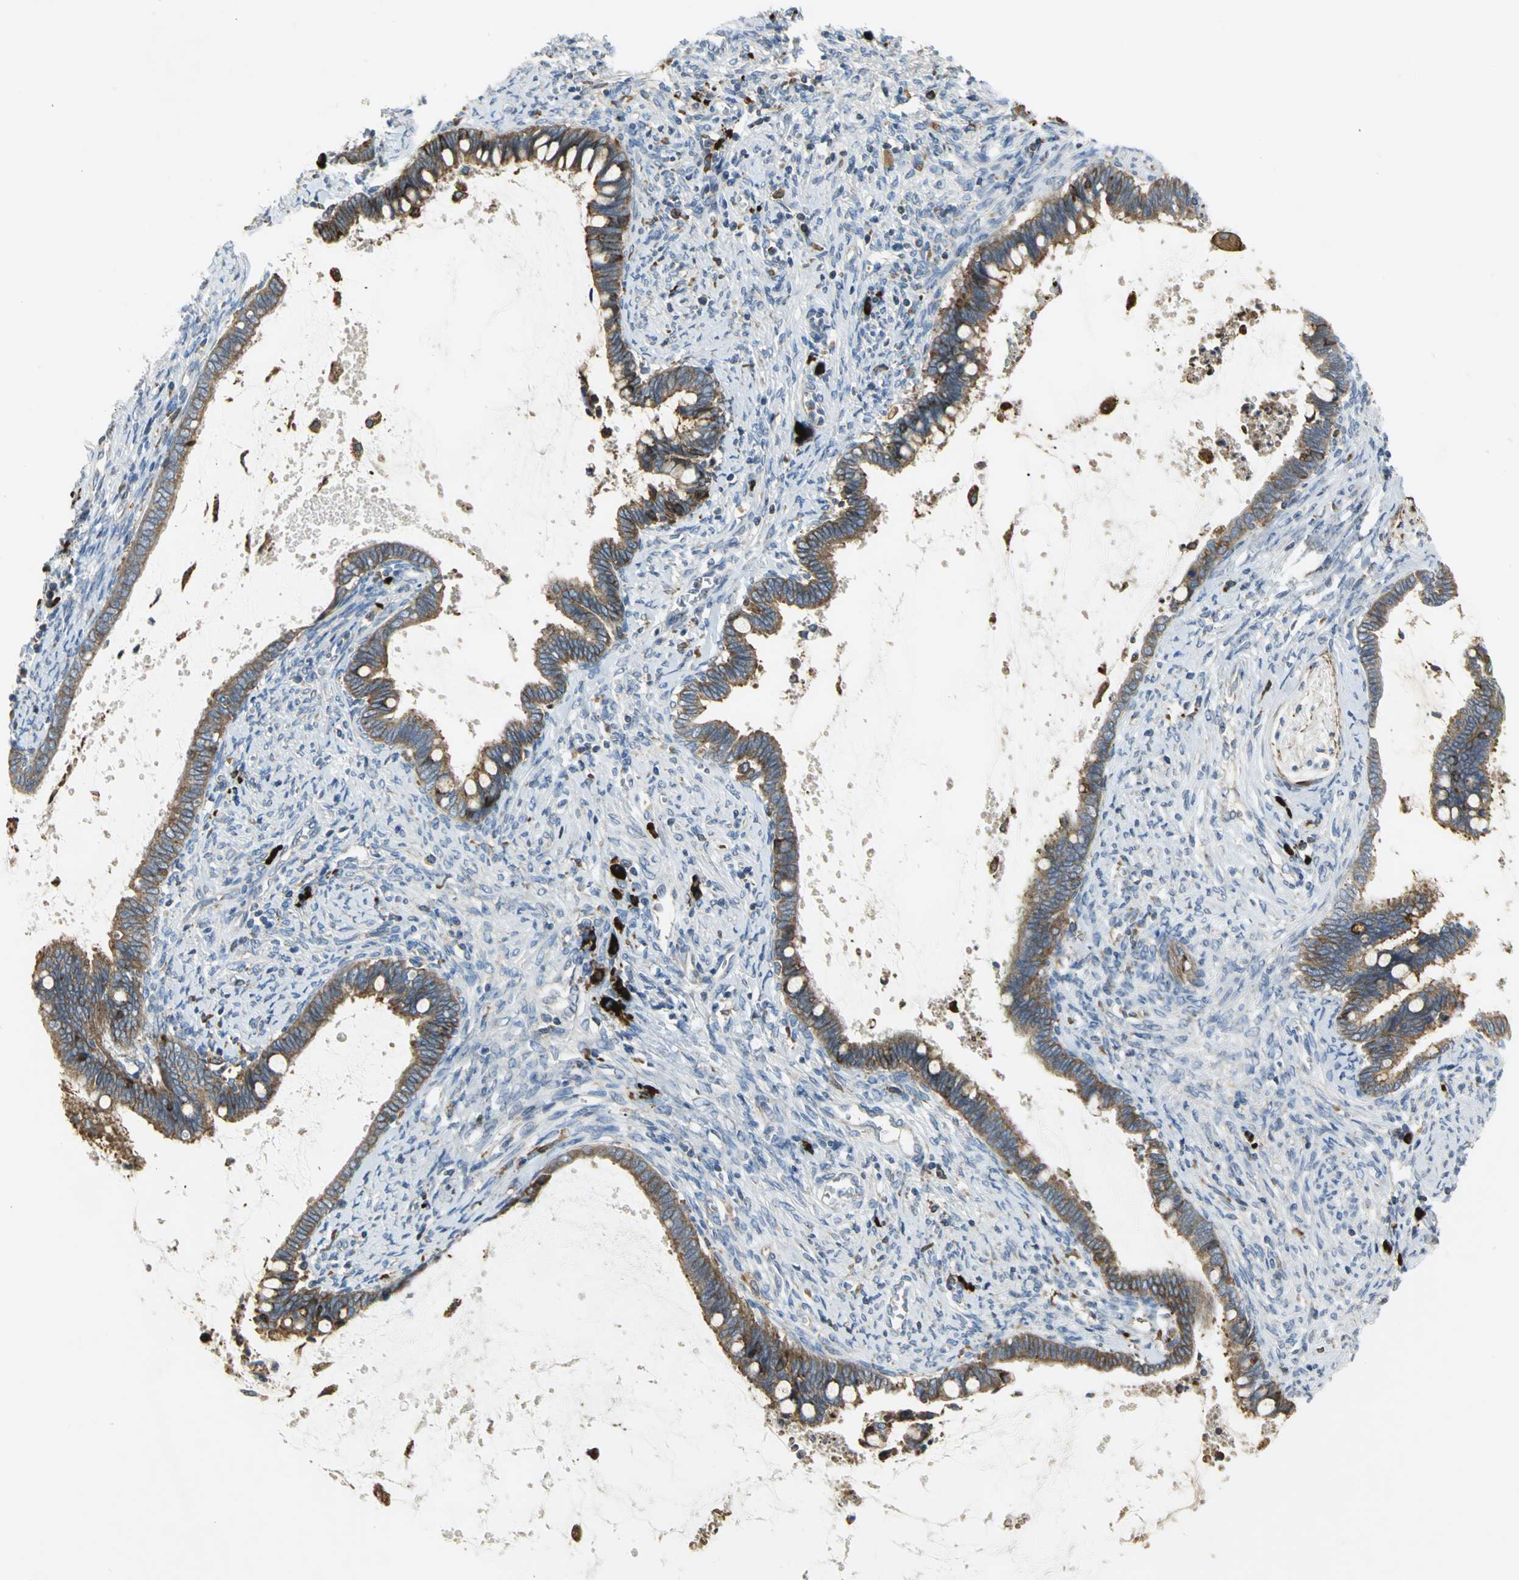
{"staining": {"intensity": "moderate", "quantity": ">75%", "location": "cytoplasmic/membranous"}, "tissue": "cervical cancer", "cell_type": "Tumor cells", "image_type": "cancer", "snomed": [{"axis": "morphology", "description": "Adenocarcinoma, NOS"}, {"axis": "topography", "description": "Cervix"}], "caption": "This is a histology image of IHC staining of cervical cancer (adenocarcinoma), which shows moderate positivity in the cytoplasmic/membranous of tumor cells.", "gene": "SDF2L1", "patient": {"sex": "female", "age": 44}}